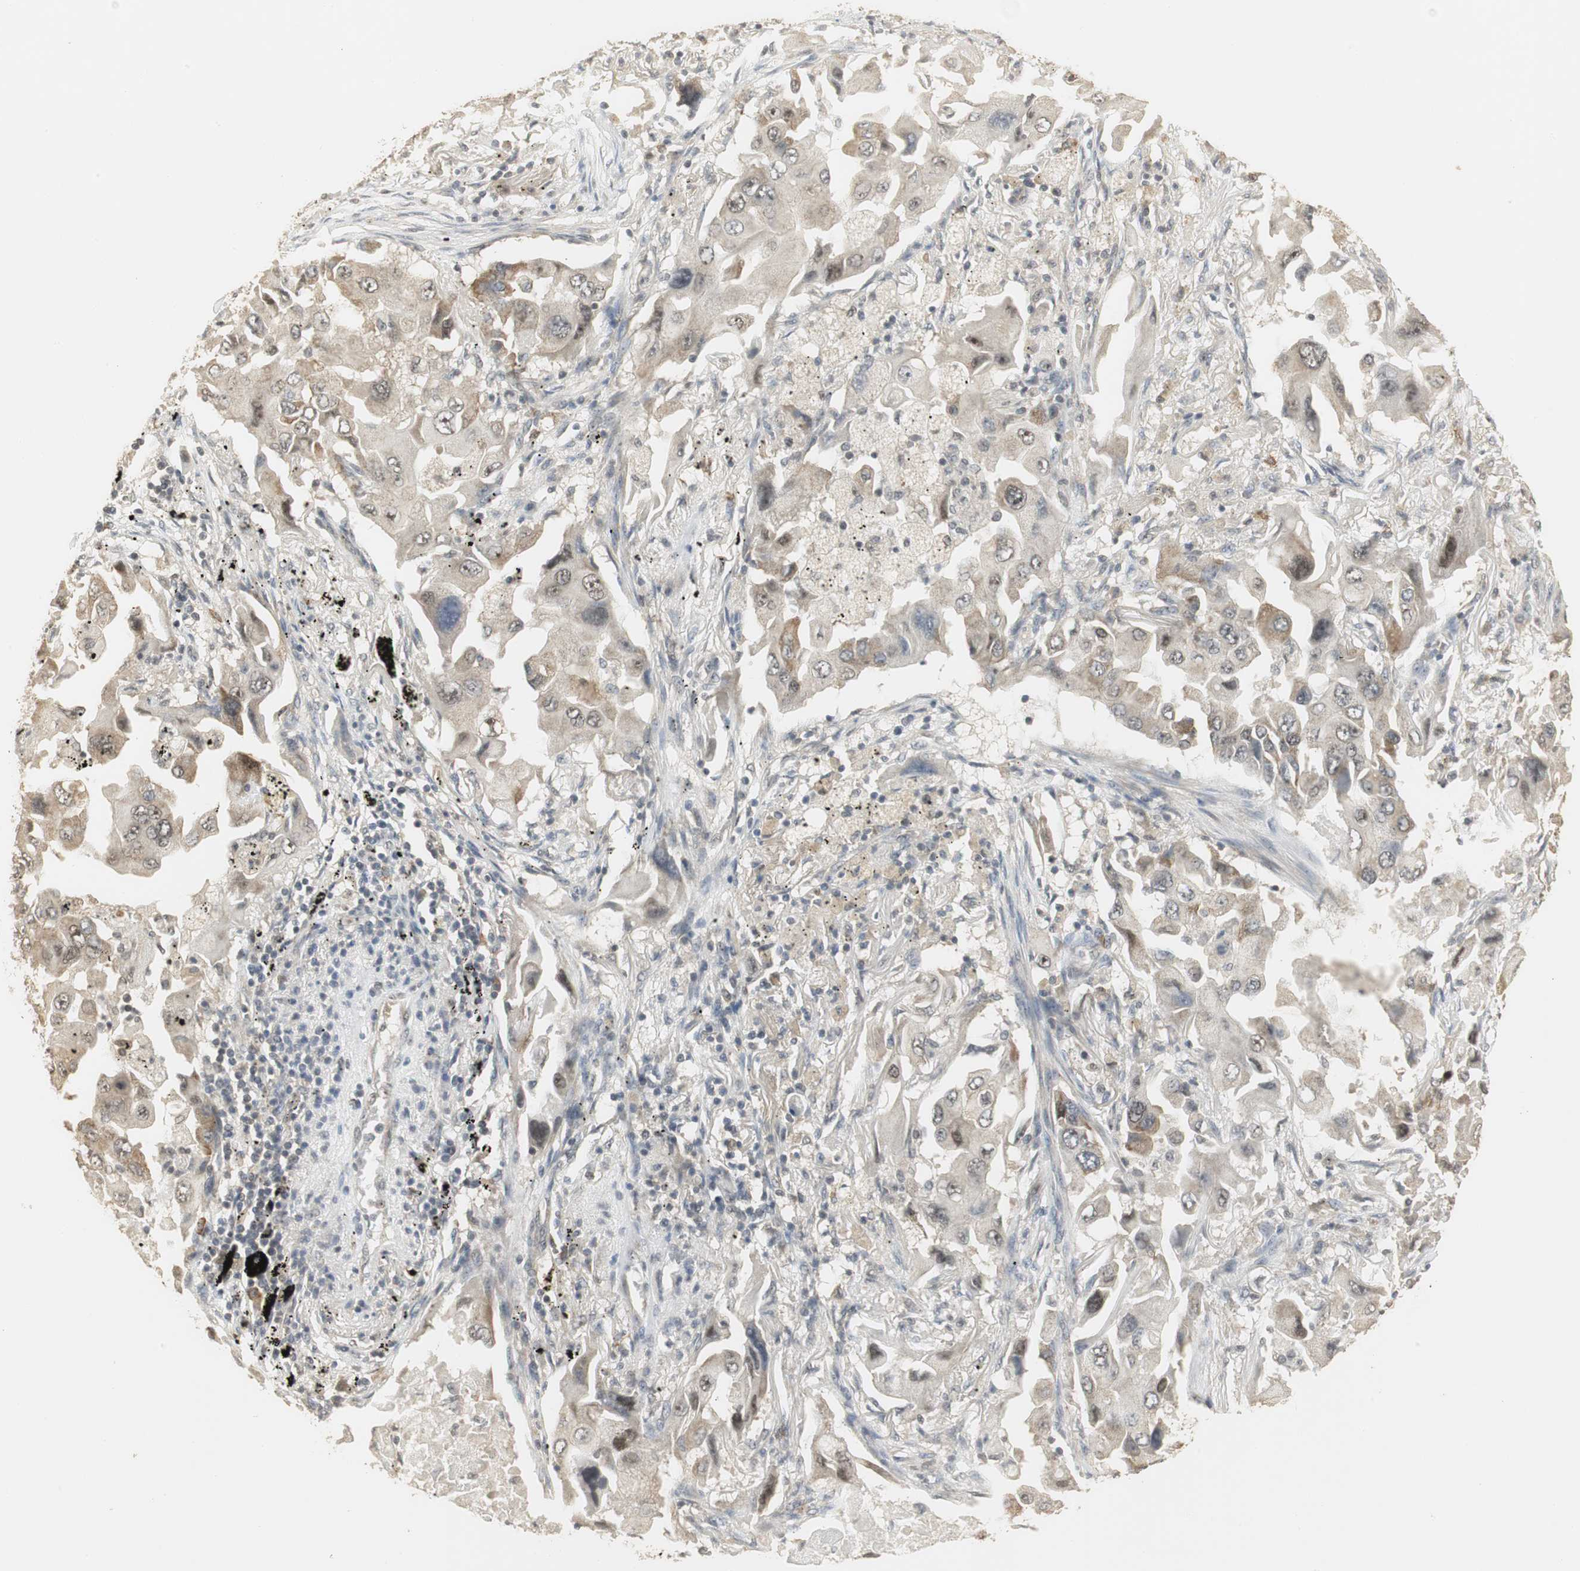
{"staining": {"intensity": "weak", "quantity": "<25%", "location": "cytoplasmic/membranous"}, "tissue": "lung cancer", "cell_type": "Tumor cells", "image_type": "cancer", "snomed": [{"axis": "morphology", "description": "Adenocarcinoma, NOS"}, {"axis": "topography", "description": "Lung"}], "caption": "The micrograph displays no staining of tumor cells in lung adenocarcinoma.", "gene": "ELOA", "patient": {"sex": "female", "age": 65}}